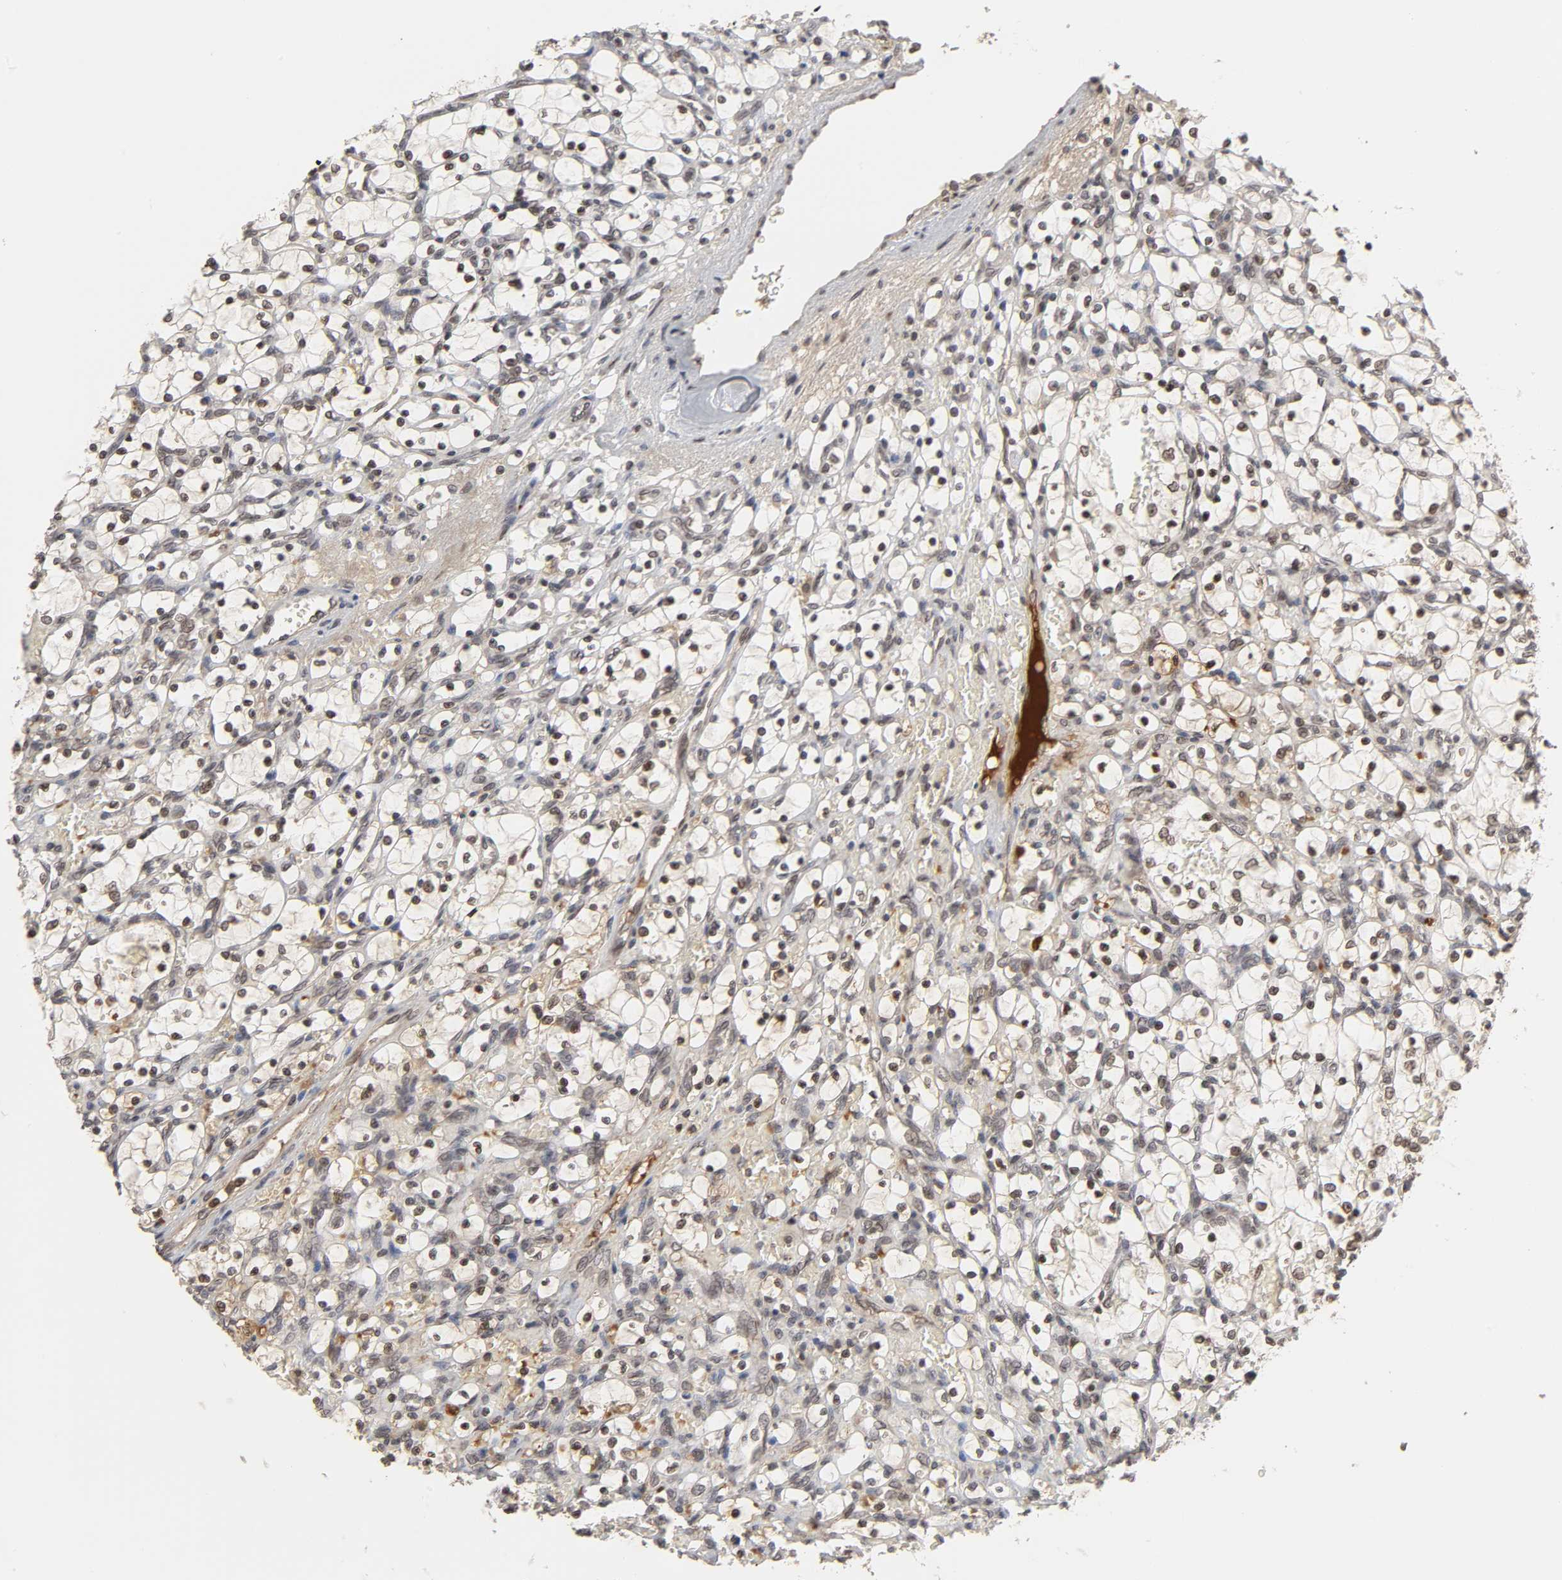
{"staining": {"intensity": "moderate", "quantity": "25%-75%", "location": "cytoplasmic/membranous,nuclear"}, "tissue": "renal cancer", "cell_type": "Tumor cells", "image_type": "cancer", "snomed": [{"axis": "morphology", "description": "Adenocarcinoma, NOS"}, {"axis": "topography", "description": "Kidney"}], "caption": "The immunohistochemical stain shows moderate cytoplasmic/membranous and nuclear positivity in tumor cells of renal cancer (adenocarcinoma) tissue. The protein of interest is shown in brown color, while the nuclei are stained blue.", "gene": "CPN2", "patient": {"sex": "female", "age": 69}}